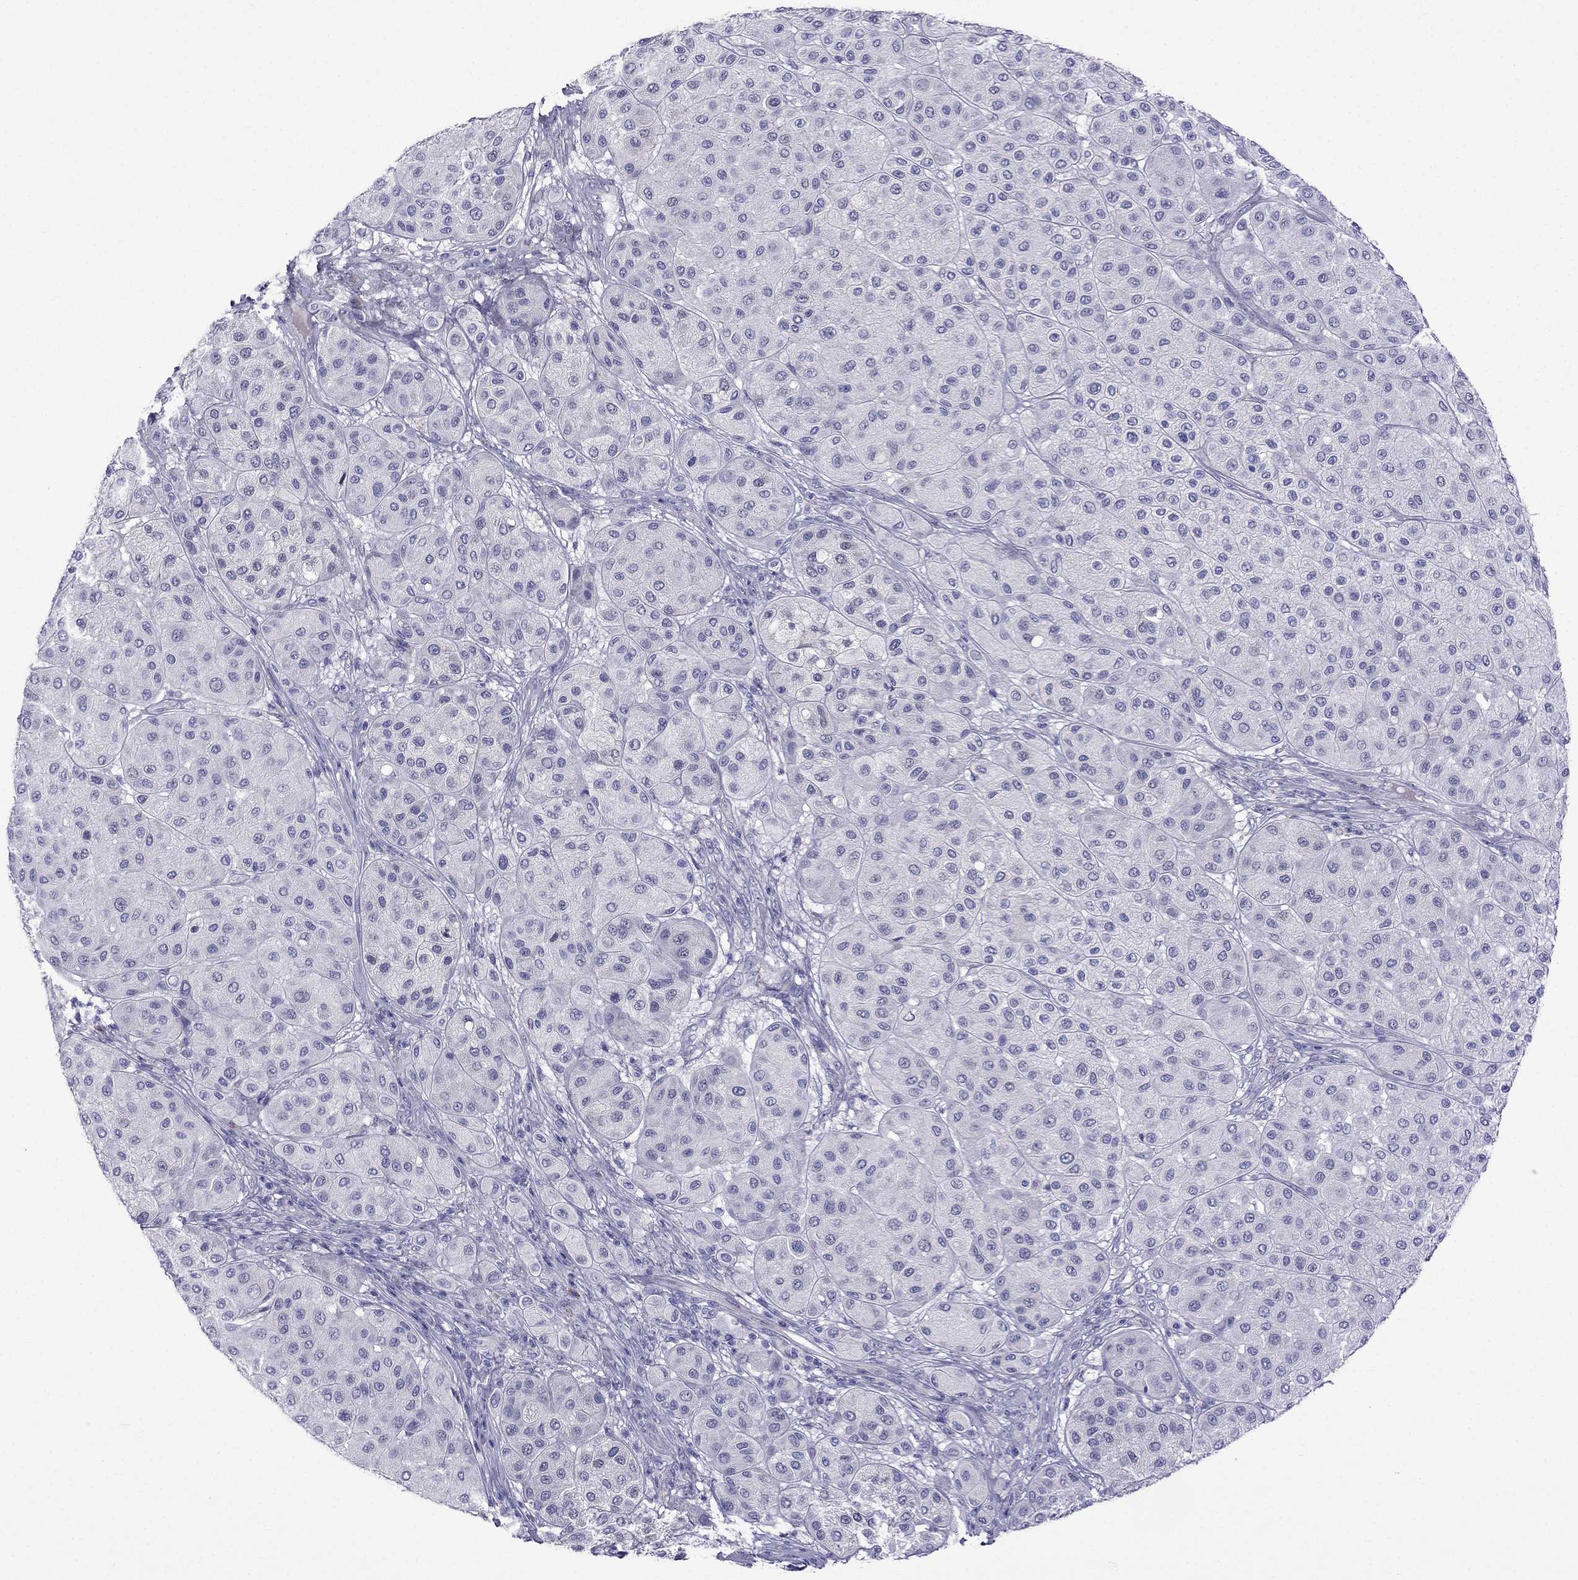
{"staining": {"intensity": "negative", "quantity": "none", "location": "none"}, "tissue": "melanoma", "cell_type": "Tumor cells", "image_type": "cancer", "snomed": [{"axis": "morphology", "description": "Malignant melanoma, Metastatic site"}, {"axis": "topography", "description": "Smooth muscle"}], "caption": "Image shows no significant protein positivity in tumor cells of malignant melanoma (metastatic site).", "gene": "PATE1", "patient": {"sex": "male", "age": 41}}